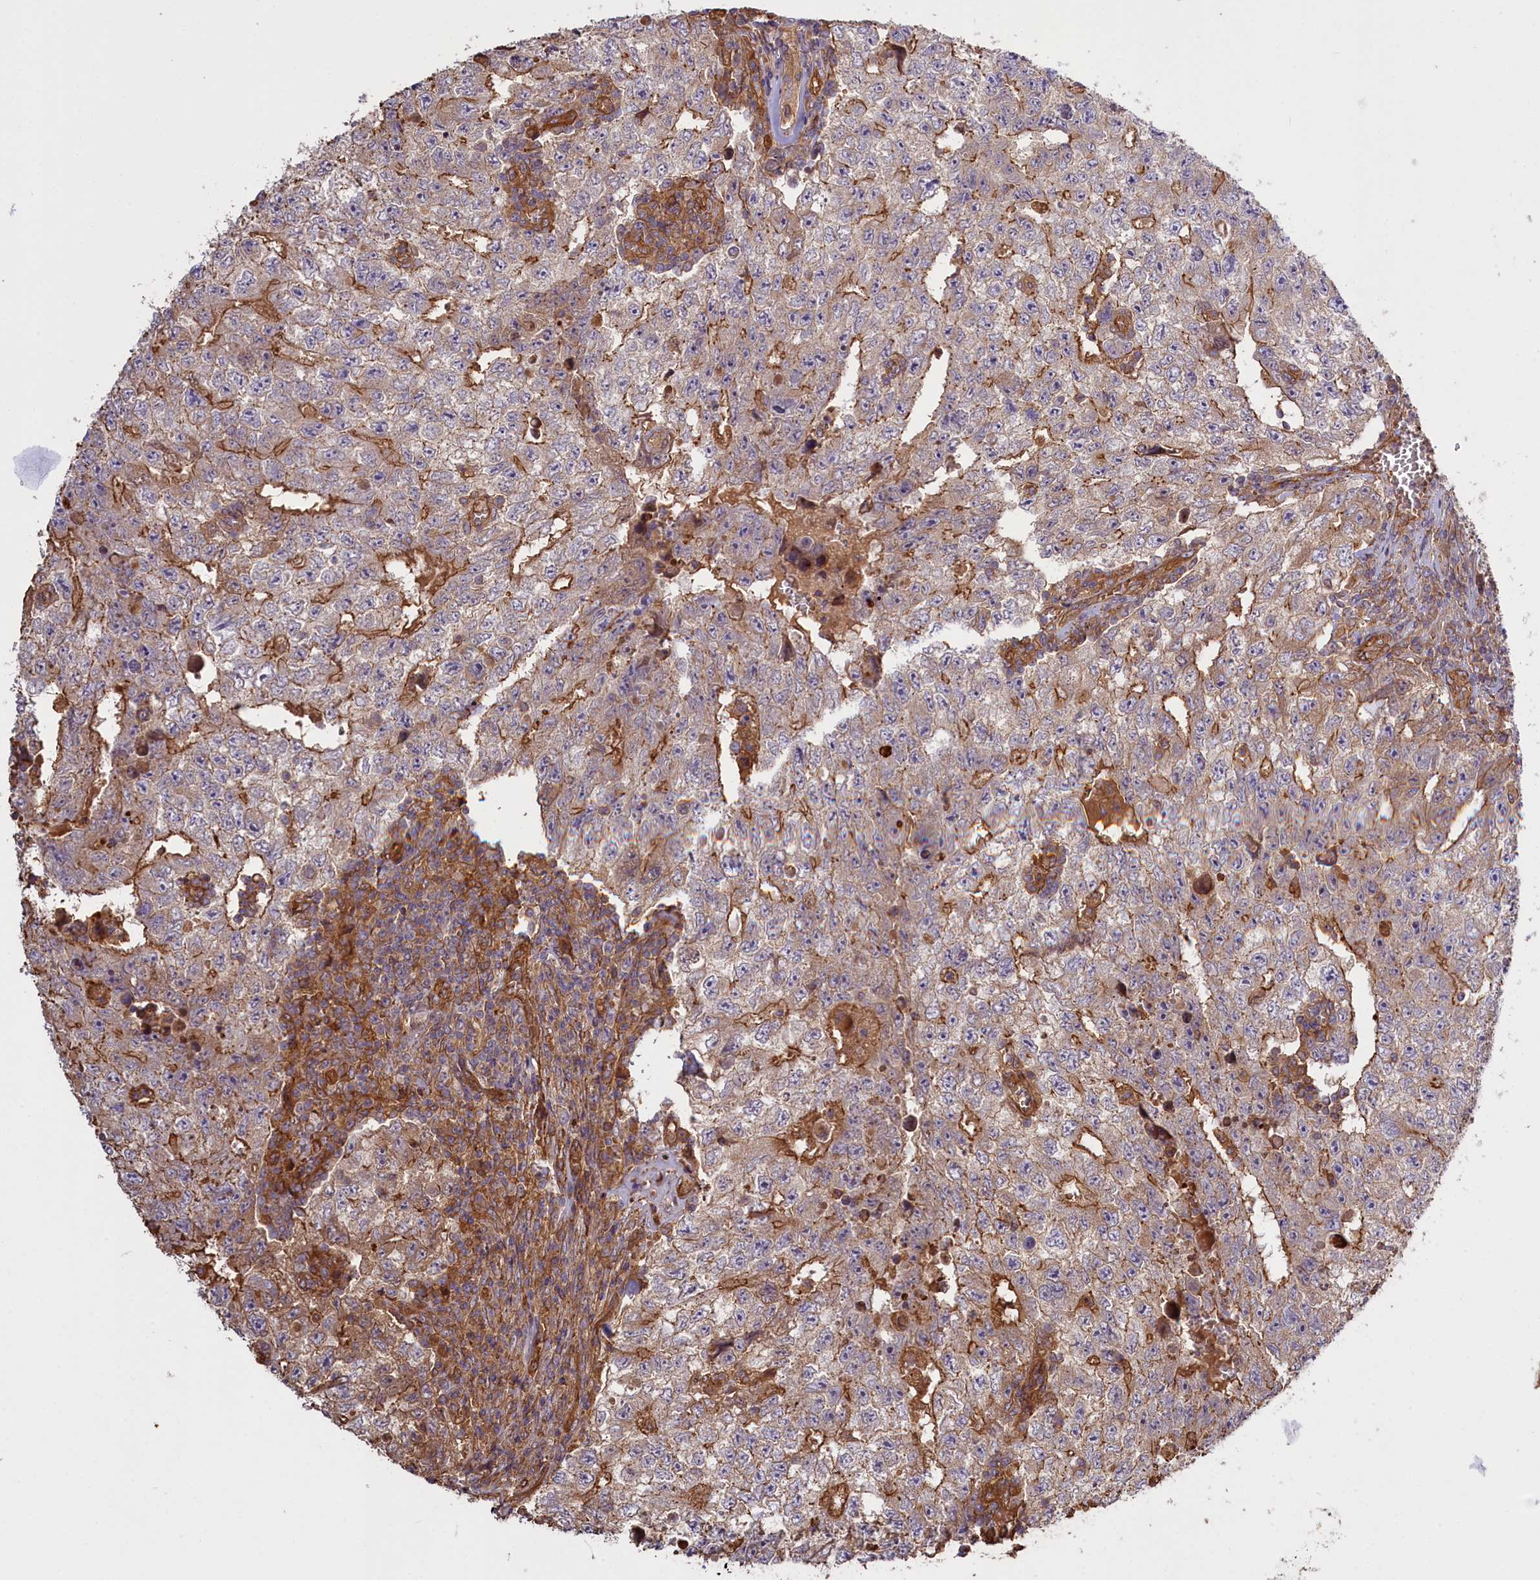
{"staining": {"intensity": "moderate", "quantity": "<25%", "location": "cytoplasmic/membranous"}, "tissue": "testis cancer", "cell_type": "Tumor cells", "image_type": "cancer", "snomed": [{"axis": "morphology", "description": "Carcinoma, Embryonal, NOS"}, {"axis": "topography", "description": "Testis"}], "caption": "Testis embryonal carcinoma stained for a protein exhibits moderate cytoplasmic/membranous positivity in tumor cells.", "gene": "FUZ", "patient": {"sex": "male", "age": 17}}